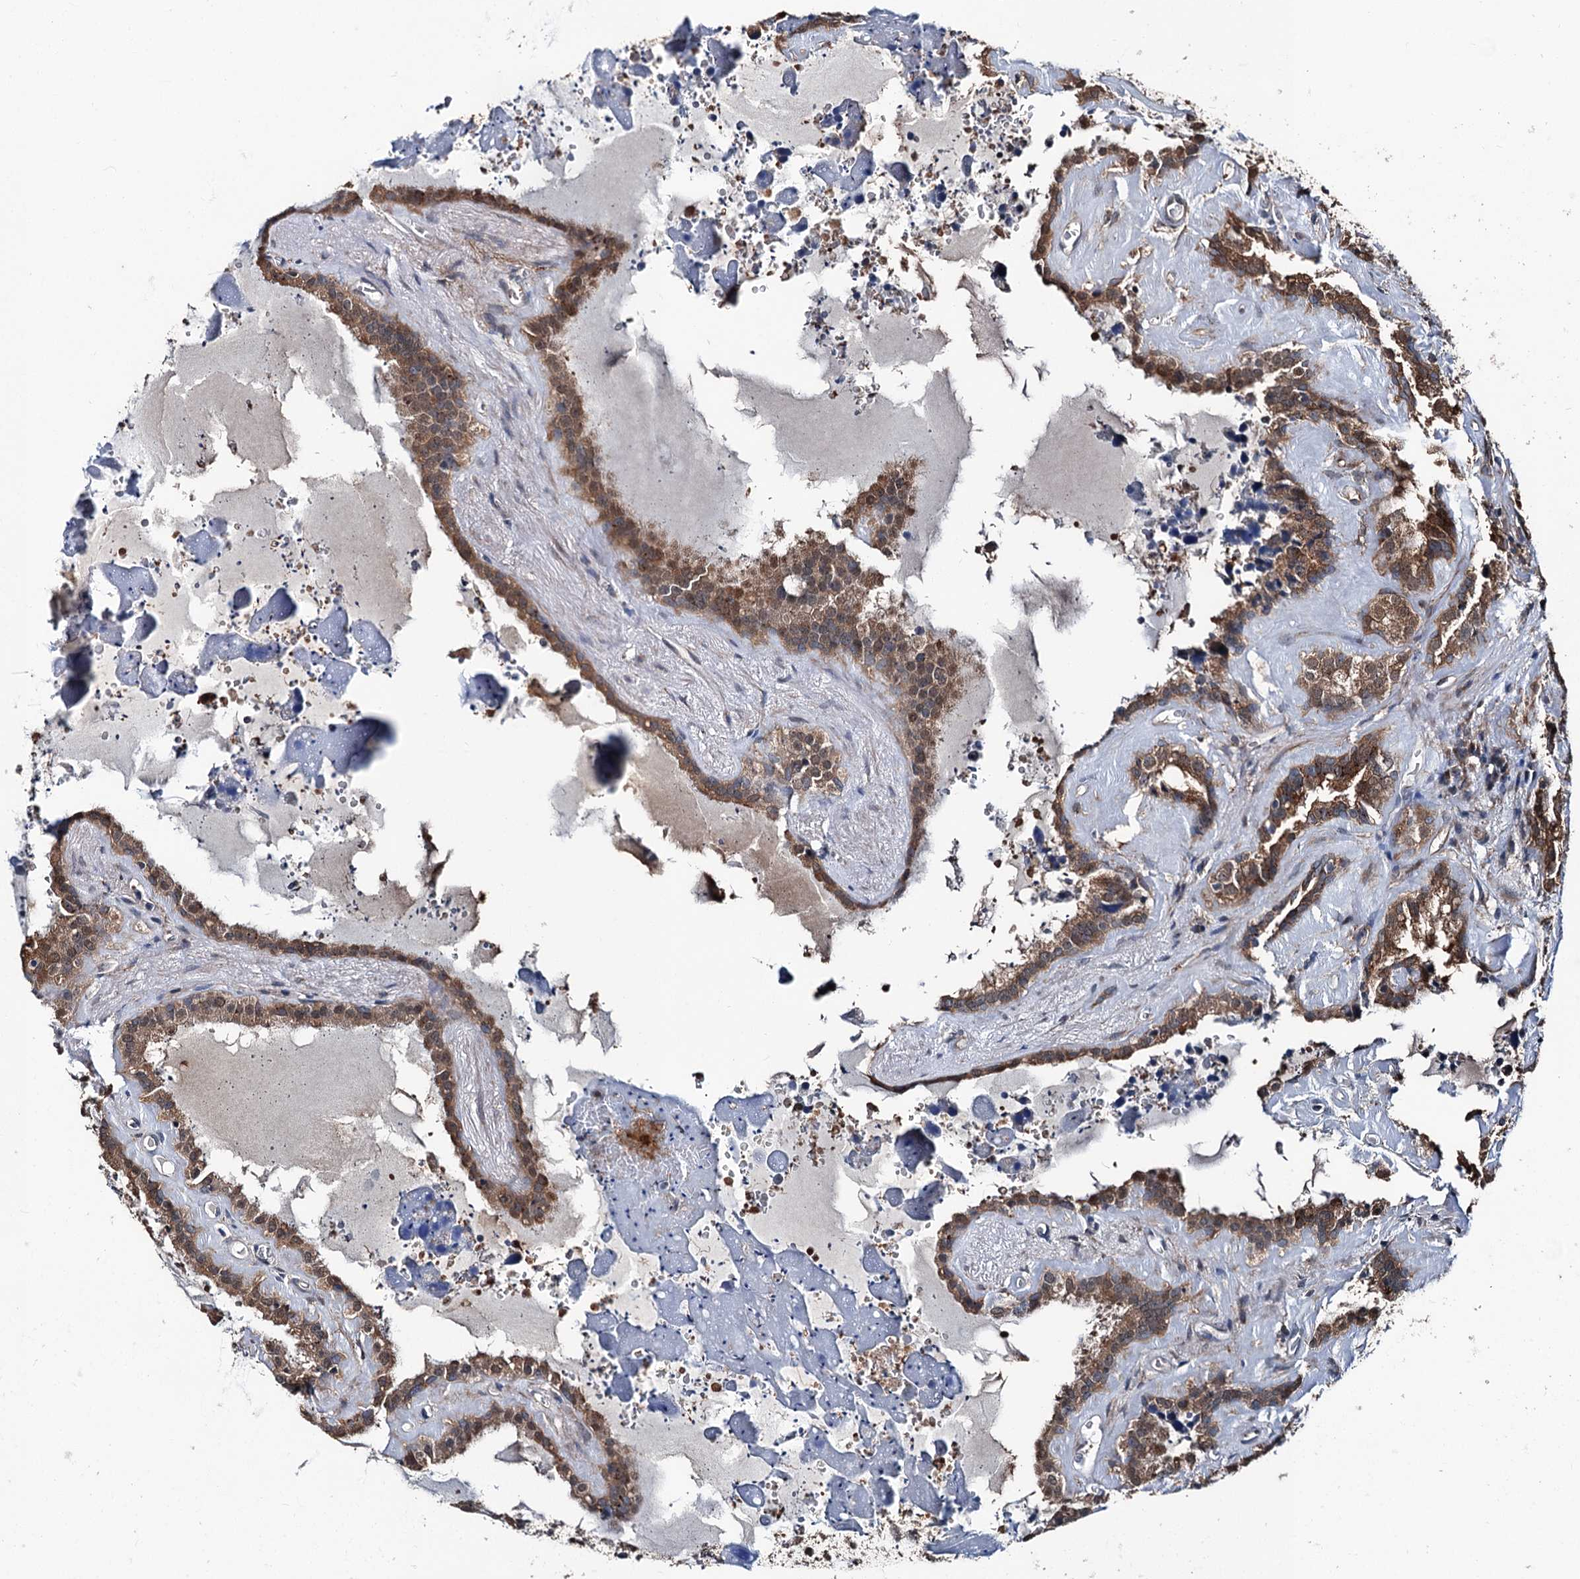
{"staining": {"intensity": "moderate", "quantity": ">75%", "location": "cytoplasmic/membranous"}, "tissue": "seminal vesicle", "cell_type": "Glandular cells", "image_type": "normal", "snomed": [{"axis": "morphology", "description": "Normal tissue, NOS"}, {"axis": "topography", "description": "Prostate"}, {"axis": "topography", "description": "Seminal veicle"}], "caption": "Immunohistochemistry micrograph of normal seminal vesicle stained for a protein (brown), which exhibits medium levels of moderate cytoplasmic/membranous positivity in approximately >75% of glandular cells.", "gene": "PSMD13", "patient": {"sex": "male", "age": 59}}